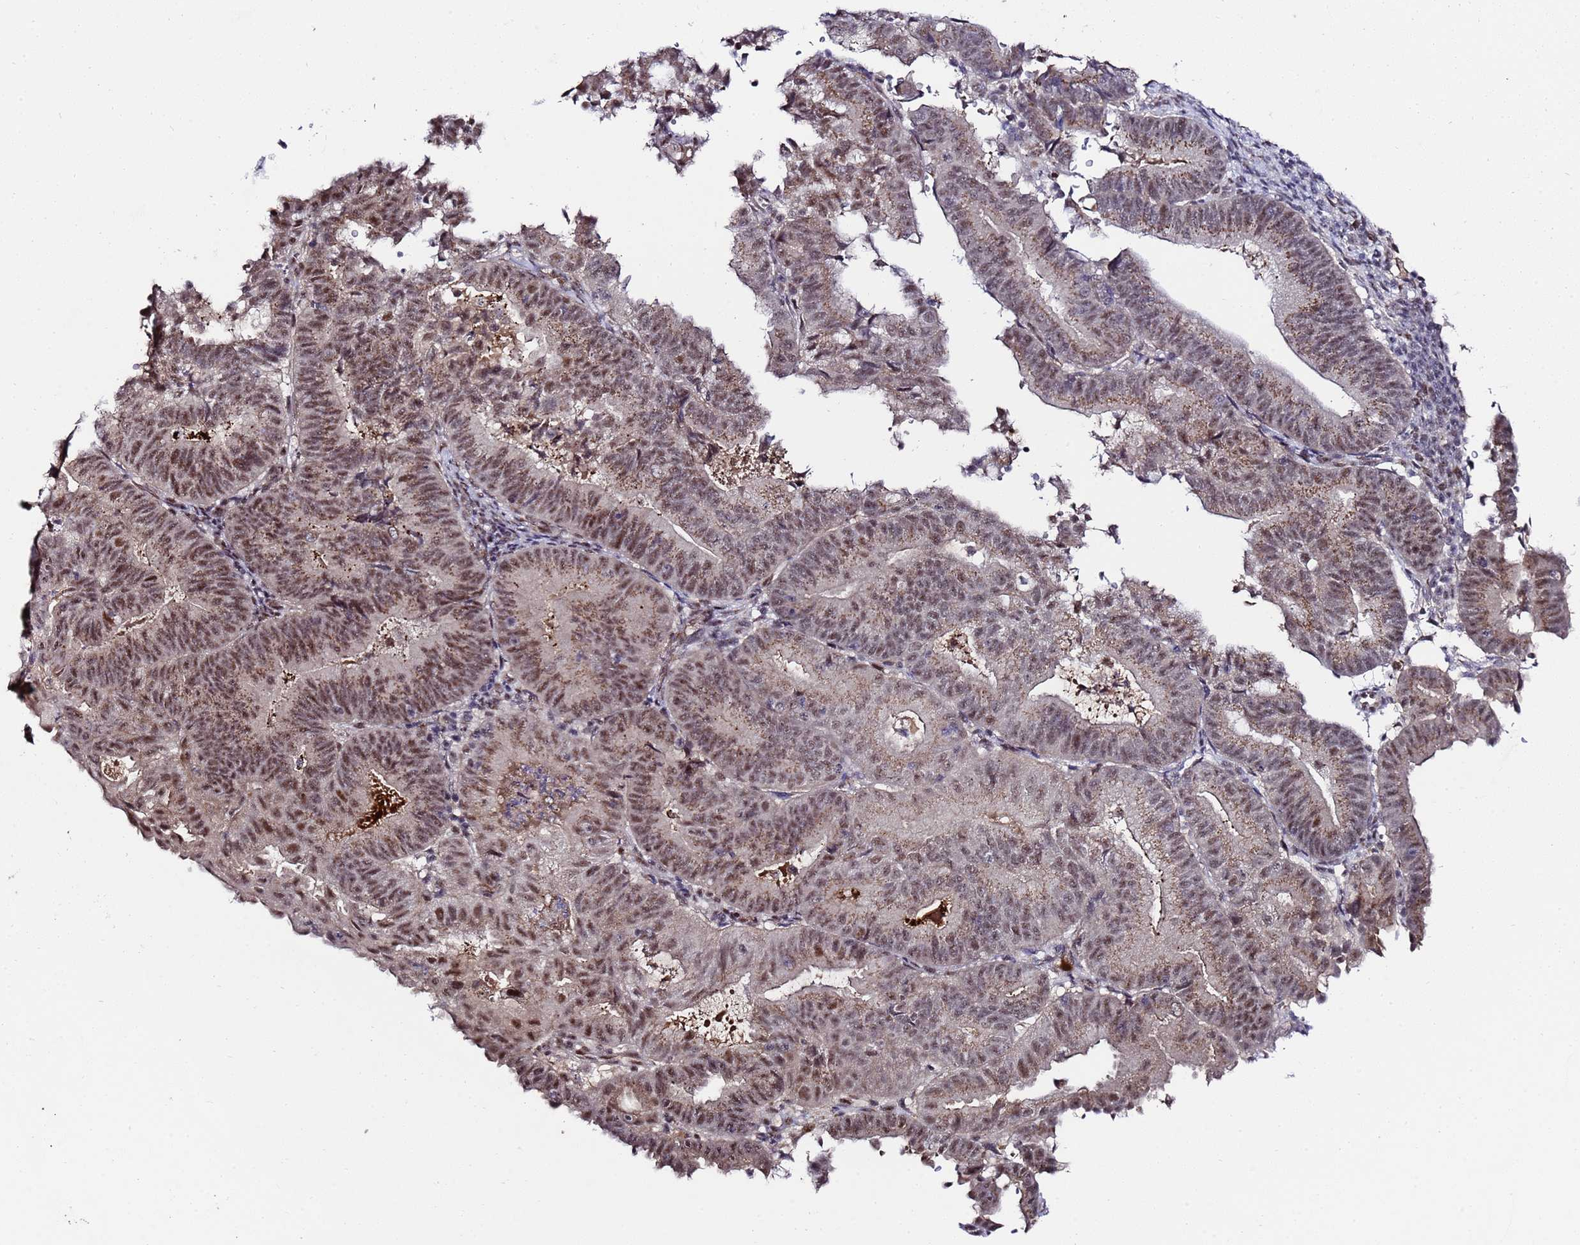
{"staining": {"intensity": "moderate", "quantity": ">75%", "location": "cytoplasmic/membranous,nuclear"}, "tissue": "endometrial cancer", "cell_type": "Tumor cells", "image_type": "cancer", "snomed": [{"axis": "morphology", "description": "Adenocarcinoma, NOS"}, {"axis": "topography", "description": "Endometrium"}], "caption": "Protein expression analysis of endometrial cancer reveals moderate cytoplasmic/membranous and nuclear staining in approximately >75% of tumor cells.", "gene": "C19orf47", "patient": {"sex": "female", "age": 70}}